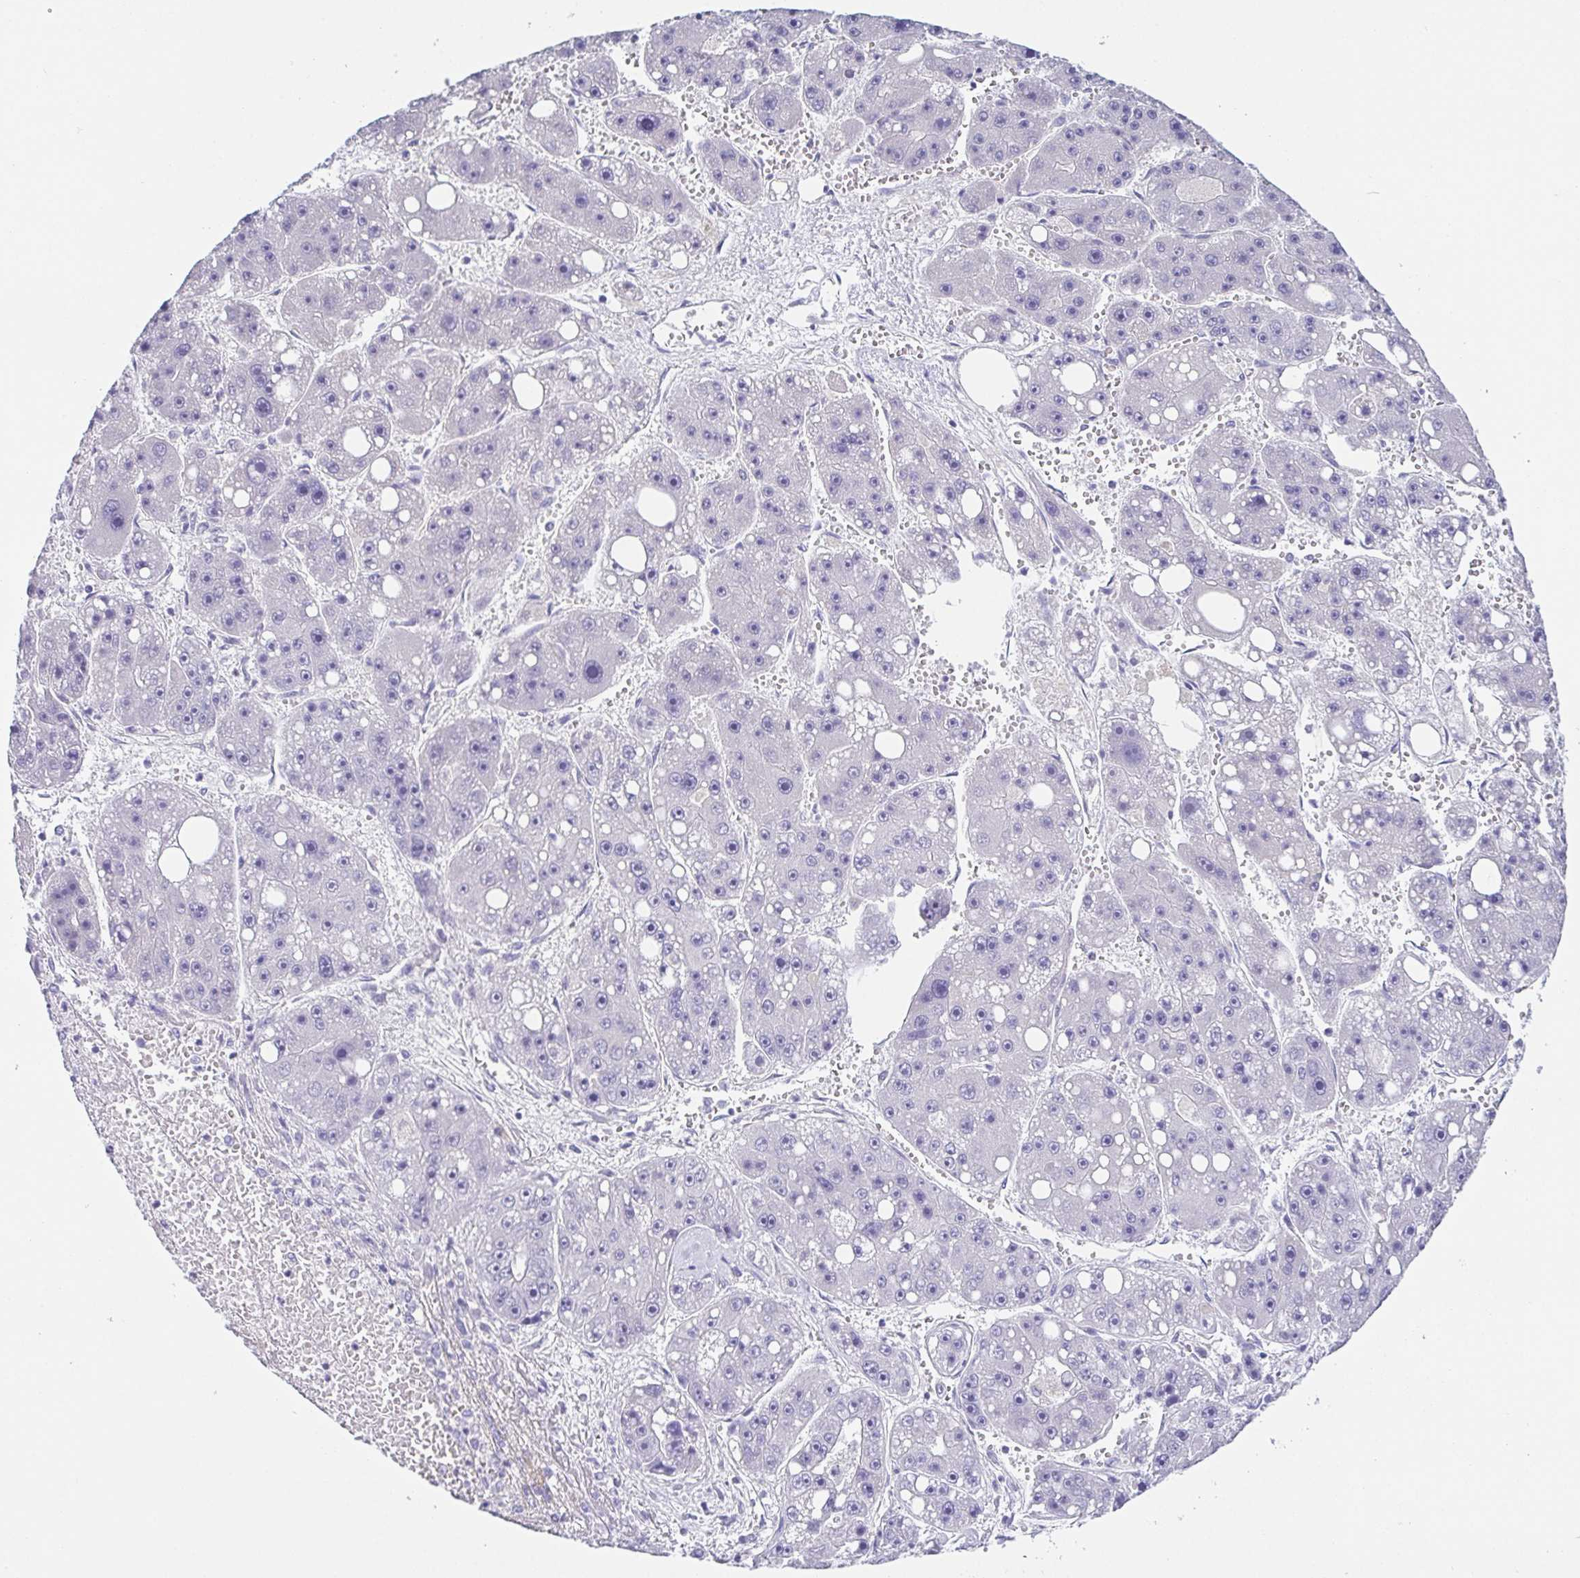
{"staining": {"intensity": "negative", "quantity": "none", "location": "none"}, "tissue": "liver cancer", "cell_type": "Tumor cells", "image_type": "cancer", "snomed": [{"axis": "morphology", "description": "Carcinoma, Hepatocellular, NOS"}, {"axis": "topography", "description": "Liver"}], "caption": "Image shows no significant protein staining in tumor cells of liver cancer.", "gene": "HAPLN2", "patient": {"sex": "female", "age": 61}}